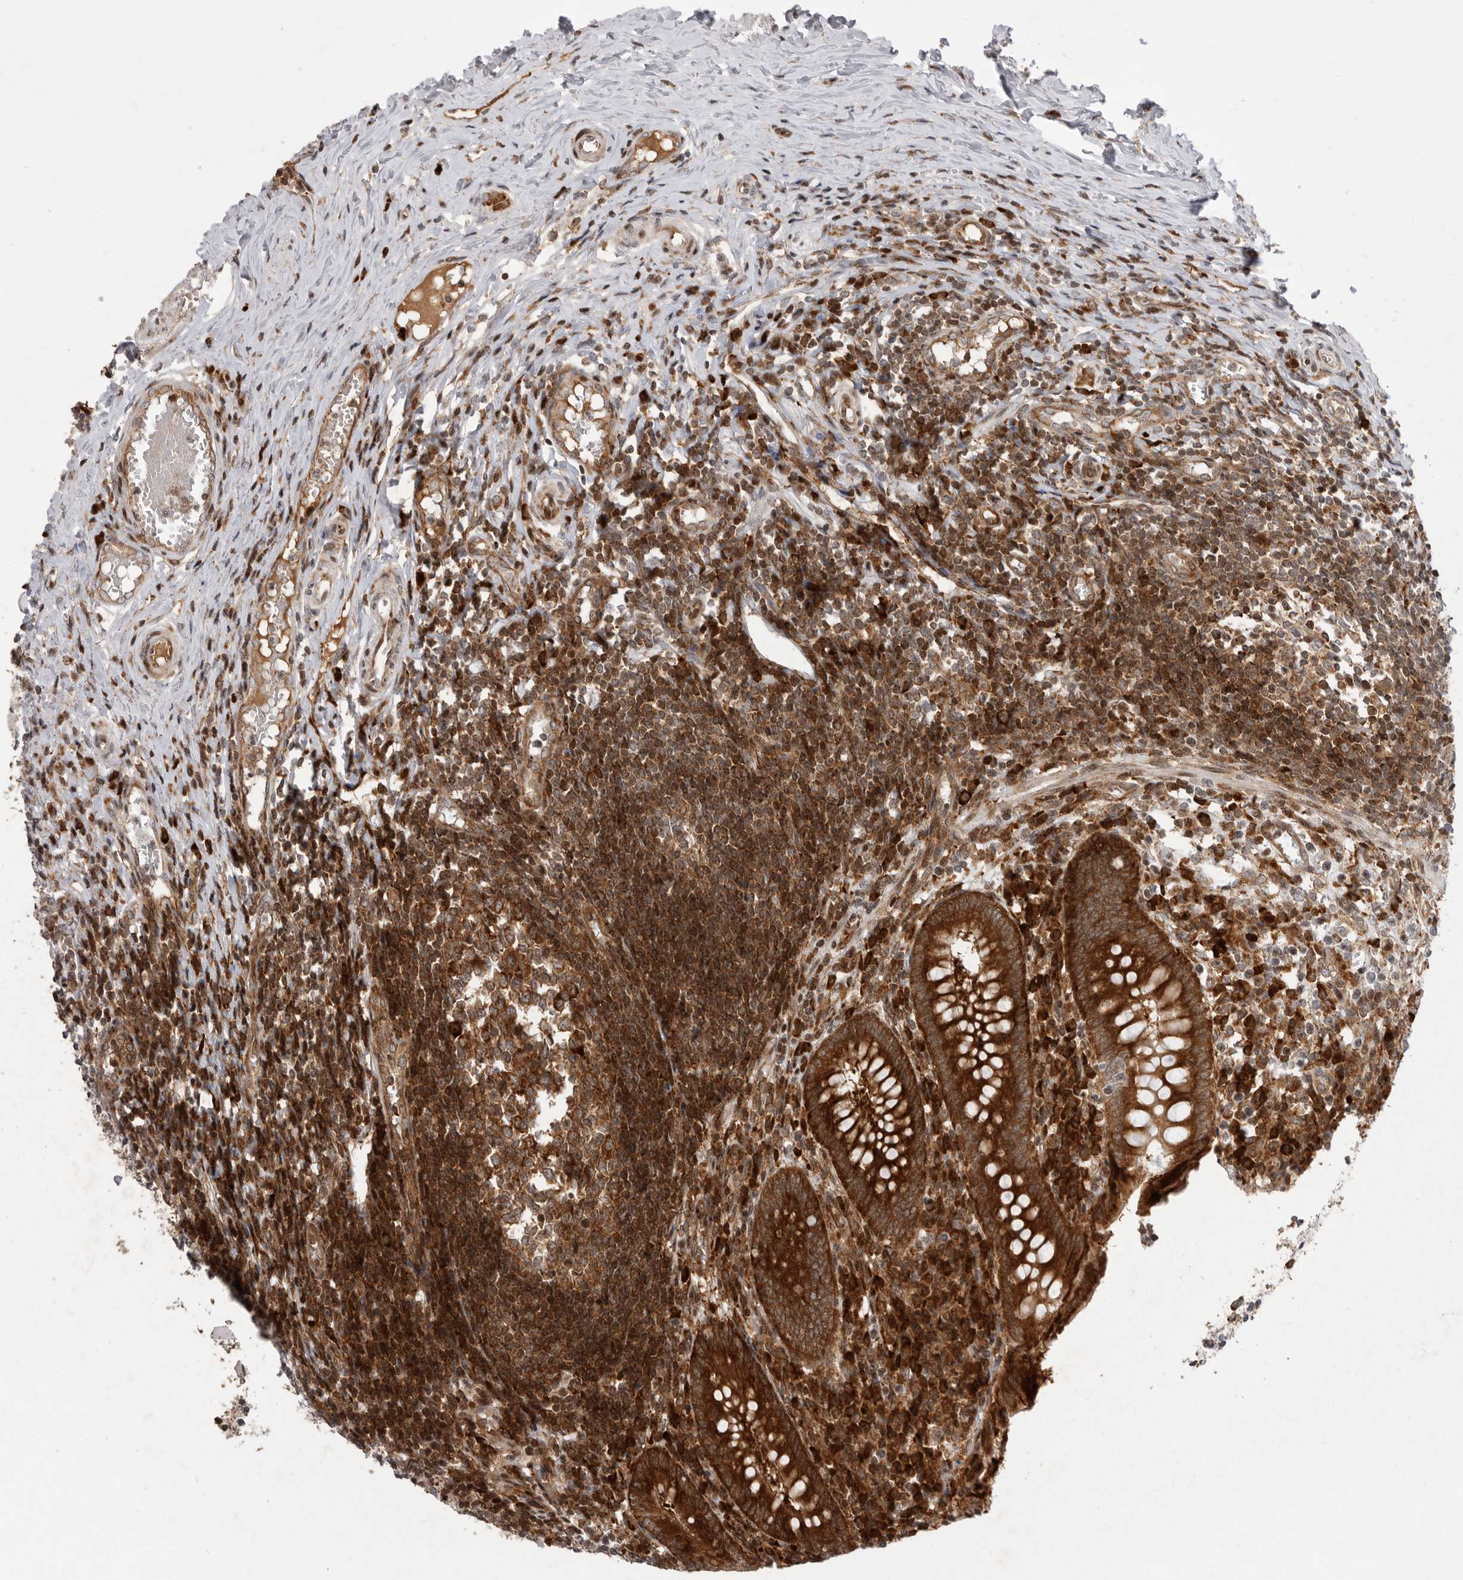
{"staining": {"intensity": "strong", "quantity": ">75%", "location": "cytoplasmic/membranous"}, "tissue": "appendix", "cell_type": "Glandular cells", "image_type": "normal", "snomed": [{"axis": "morphology", "description": "Normal tissue, NOS"}, {"axis": "topography", "description": "Appendix"}], "caption": "Human appendix stained with a brown dye shows strong cytoplasmic/membranous positive staining in about >75% of glandular cells.", "gene": "FZD3", "patient": {"sex": "female", "age": 17}}